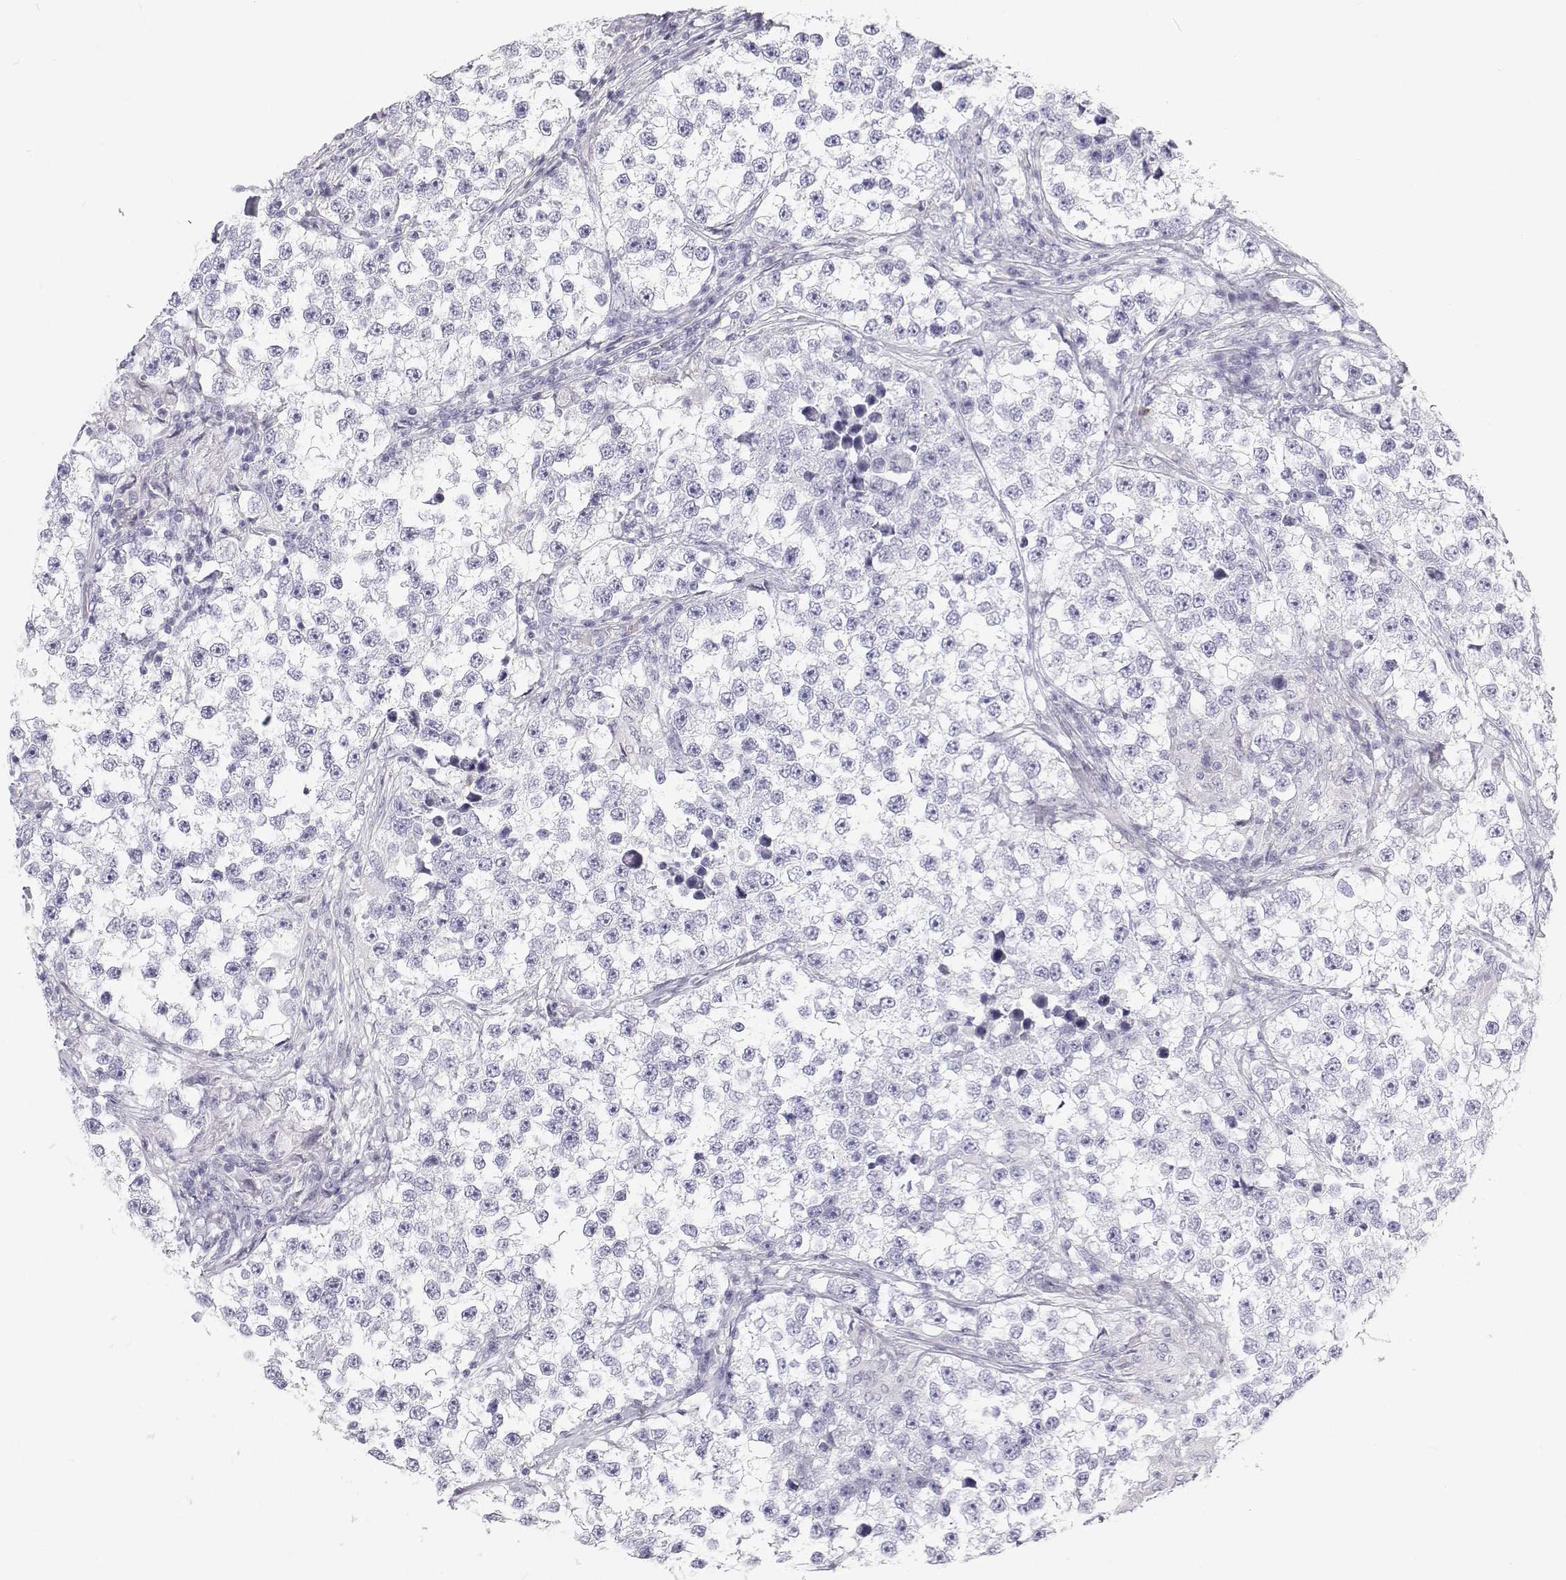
{"staining": {"intensity": "negative", "quantity": "none", "location": "none"}, "tissue": "testis cancer", "cell_type": "Tumor cells", "image_type": "cancer", "snomed": [{"axis": "morphology", "description": "Seminoma, NOS"}, {"axis": "topography", "description": "Testis"}], "caption": "Immunohistochemistry (IHC) photomicrograph of human testis cancer (seminoma) stained for a protein (brown), which displays no positivity in tumor cells.", "gene": "SFTPB", "patient": {"sex": "male", "age": 46}}